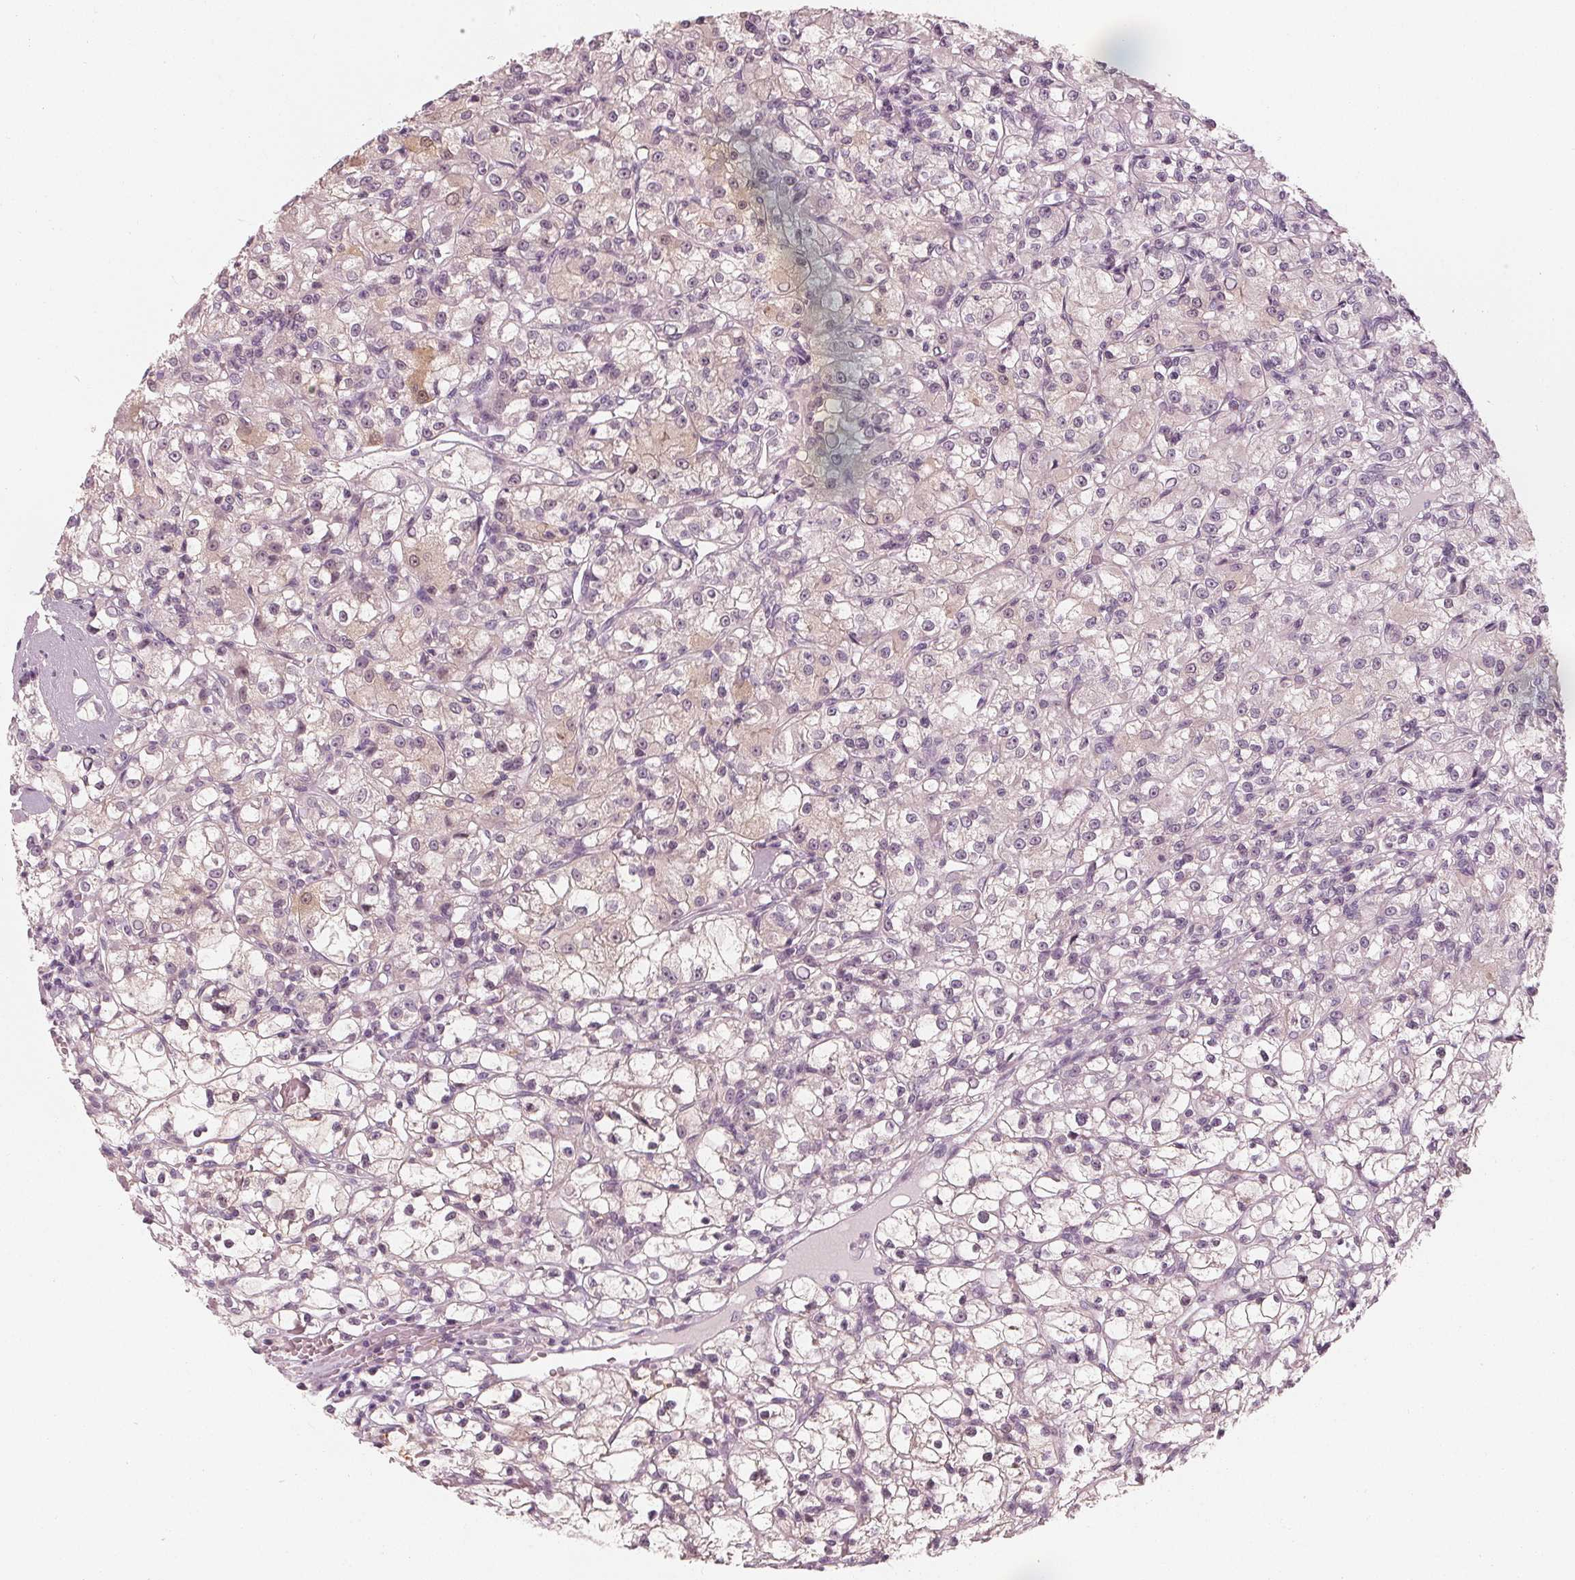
{"staining": {"intensity": "negative", "quantity": "none", "location": "none"}, "tissue": "renal cancer", "cell_type": "Tumor cells", "image_type": "cancer", "snomed": [{"axis": "morphology", "description": "Adenocarcinoma, NOS"}, {"axis": "topography", "description": "Kidney"}], "caption": "Tumor cells are negative for protein expression in human renal cancer. (DAB (3,3'-diaminobenzidine) immunohistochemistry (IHC) visualized using brightfield microscopy, high magnification).", "gene": "SAT2", "patient": {"sex": "female", "age": 59}}